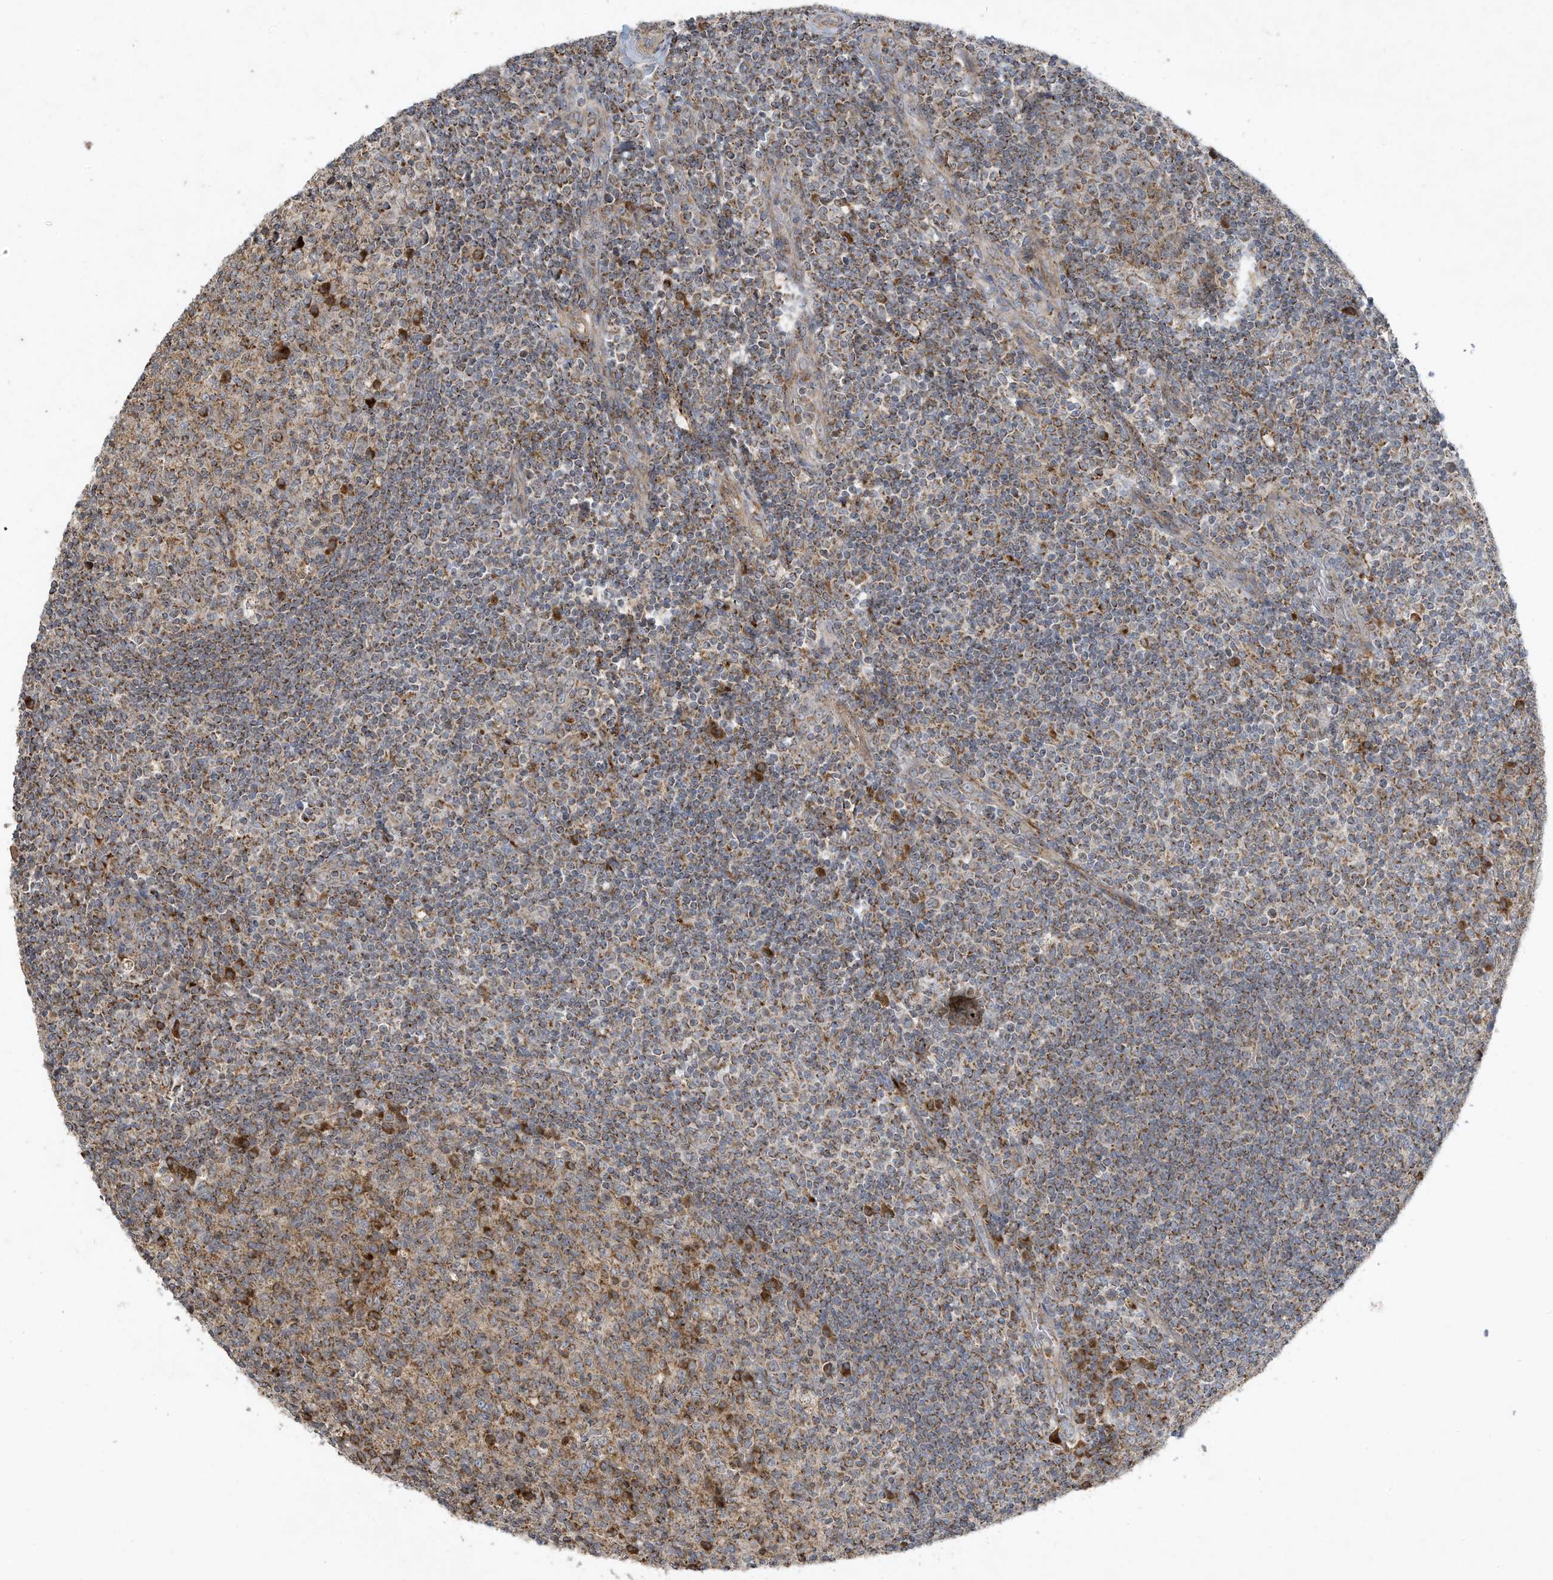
{"staining": {"intensity": "moderate", "quantity": "25%-75%", "location": "cytoplasmic/membranous"}, "tissue": "tonsil", "cell_type": "Germinal center cells", "image_type": "normal", "snomed": [{"axis": "morphology", "description": "Normal tissue, NOS"}, {"axis": "topography", "description": "Tonsil"}], "caption": "IHC staining of unremarkable tonsil, which exhibits medium levels of moderate cytoplasmic/membranous positivity in approximately 25%-75% of germinal center cells indicating moderate cytoplasmic/membranous protein staining. The staining was performed using DAB (3,3'-diaminobenzidine) (brown) for protein detection and nuclei were counterstained in hematoxylin (blue).", "gene": "C2orf74", "patient": {"sex": "female", "age": 19}}